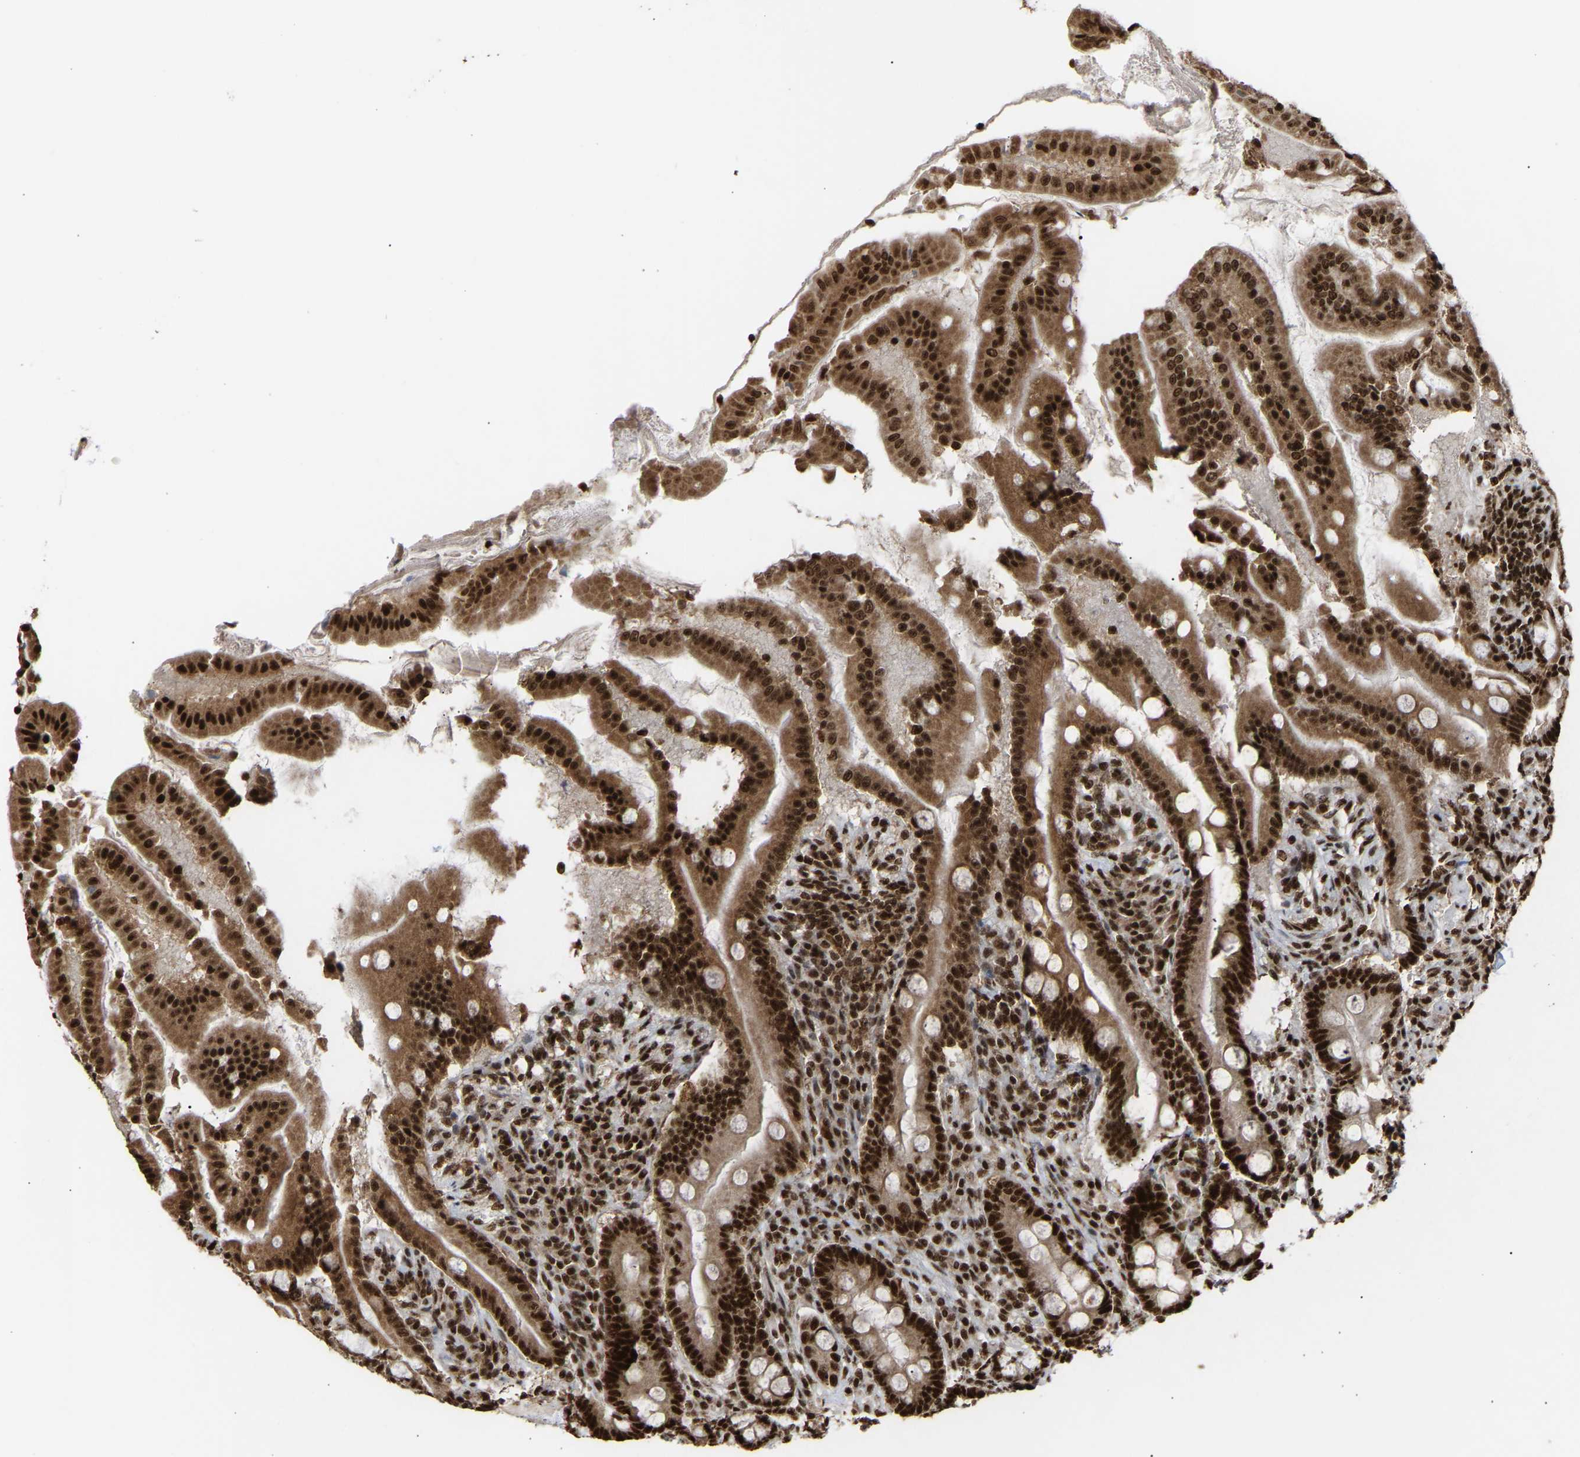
{"staining": {"intensity": "strong", "quantity": ">75%", "location": "cytoplasmic/membranous,nuclear"}, "tissue": "duodenum", "cell_type": "Glandular cells", "image_type": "normal", "snomed": [{"axis": "morphology", "description": "Normal tissue, NOS"}, {"axis": "topography", "description": "Duodenum"}], "caption": "This is a histology image of IHC staining of benign duodenum, which shows strong positivity in the cytoplasmic/membranous,nuclear of glandular cells.", "gene": "ALYREF", "patient": {"sex": "male", "age": 50}}